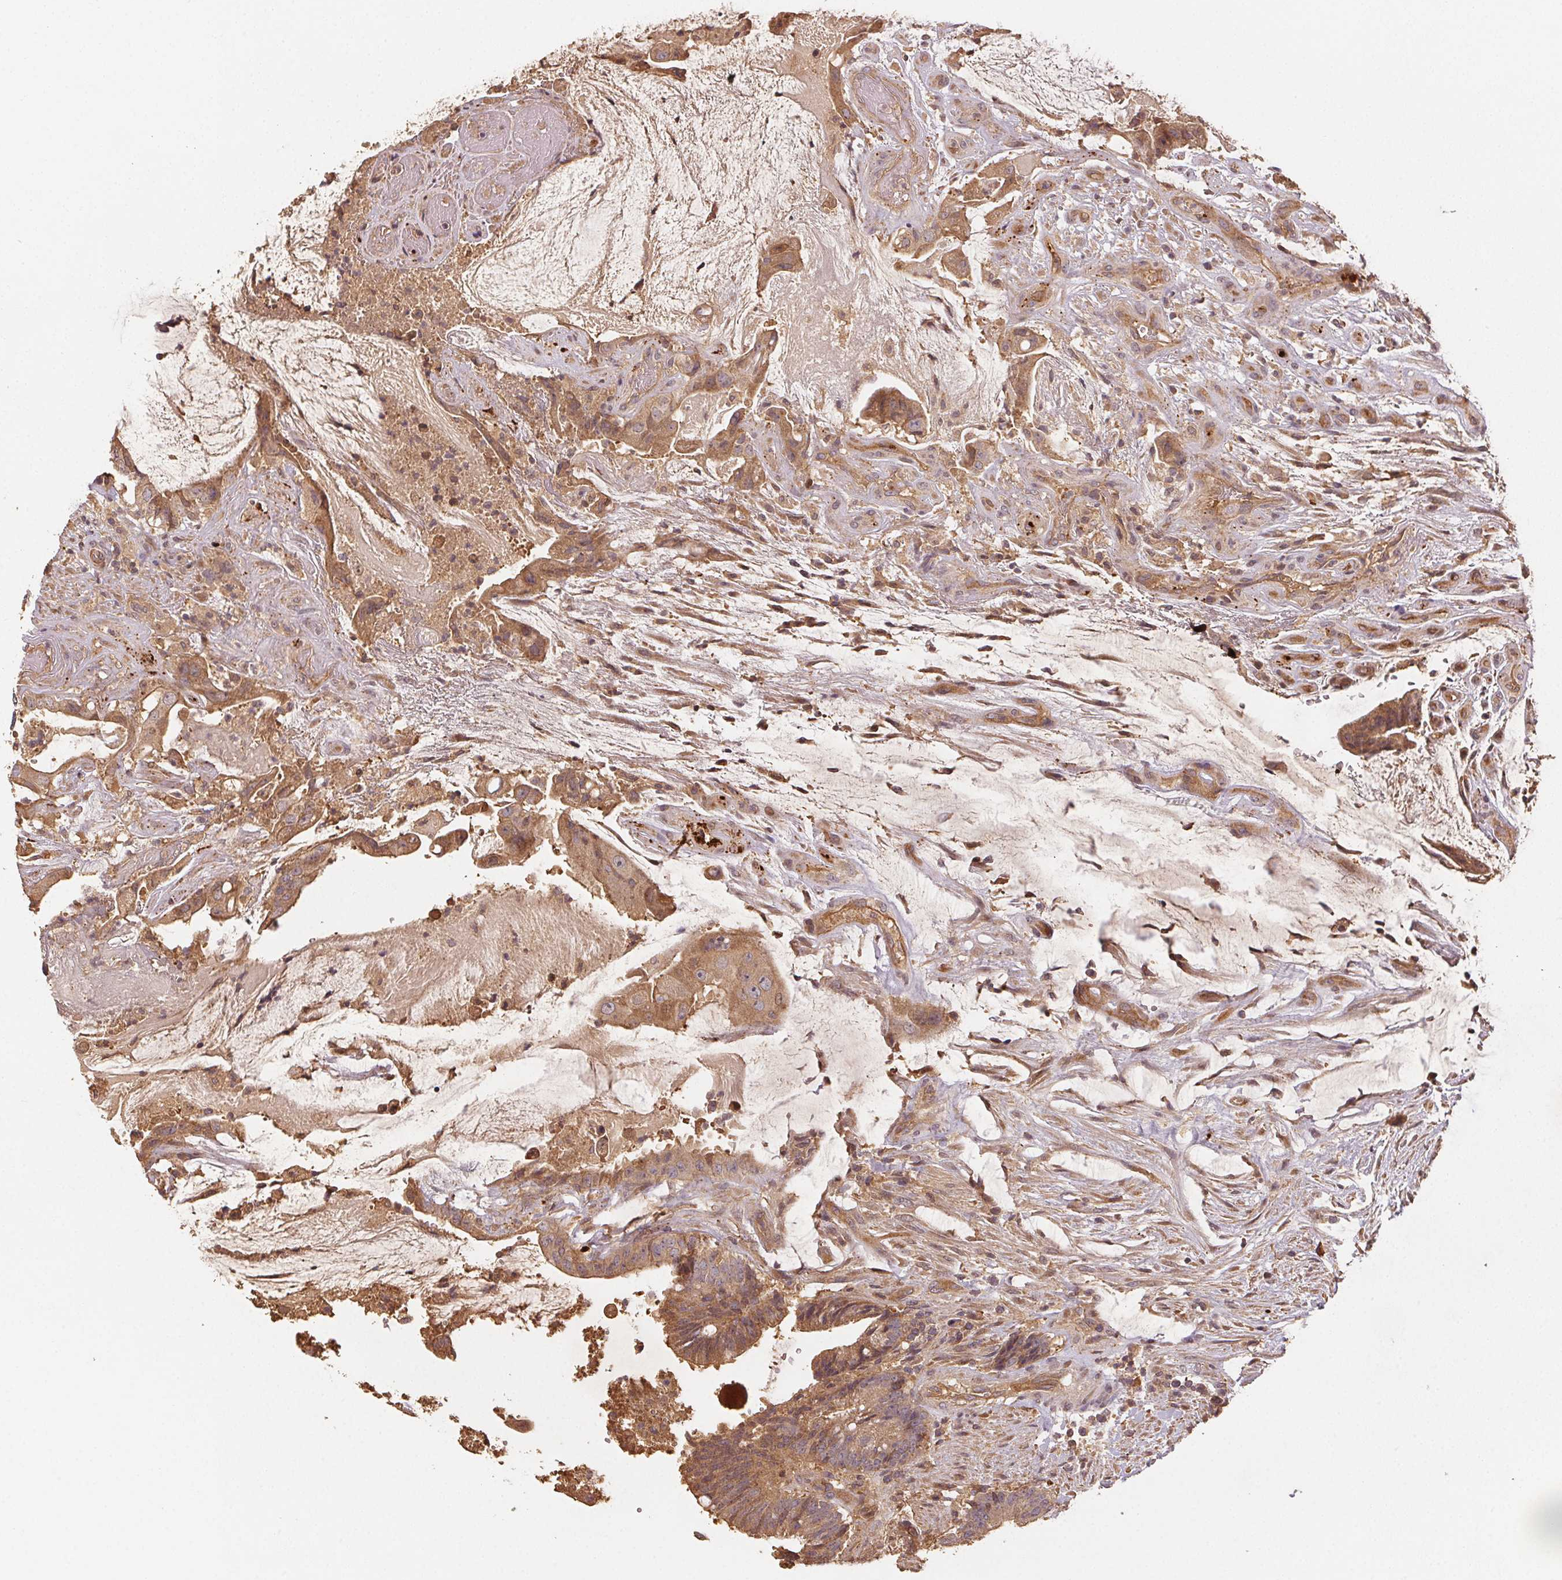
{"staining": {"intensity": "moderate", "quantity": ">75%", "location": "cytoplasmic/membranous"}, "tissue": "colorectal cancer", "cell_type": "Tumor cells", "image_type": "cancer", "snomed": [{"axis": "morphology", "description": "Adenocarcinoma, NOS"}, {"axis": "topography", "description": "Colon"}], "caption": "Moderate cytoplasmic/membranous staining is identified in approximately >75% of tumor cells in adenocarcinoma (colorectal).", "gene": "RALA", "patient": {"sex": "female", "age": 43}}